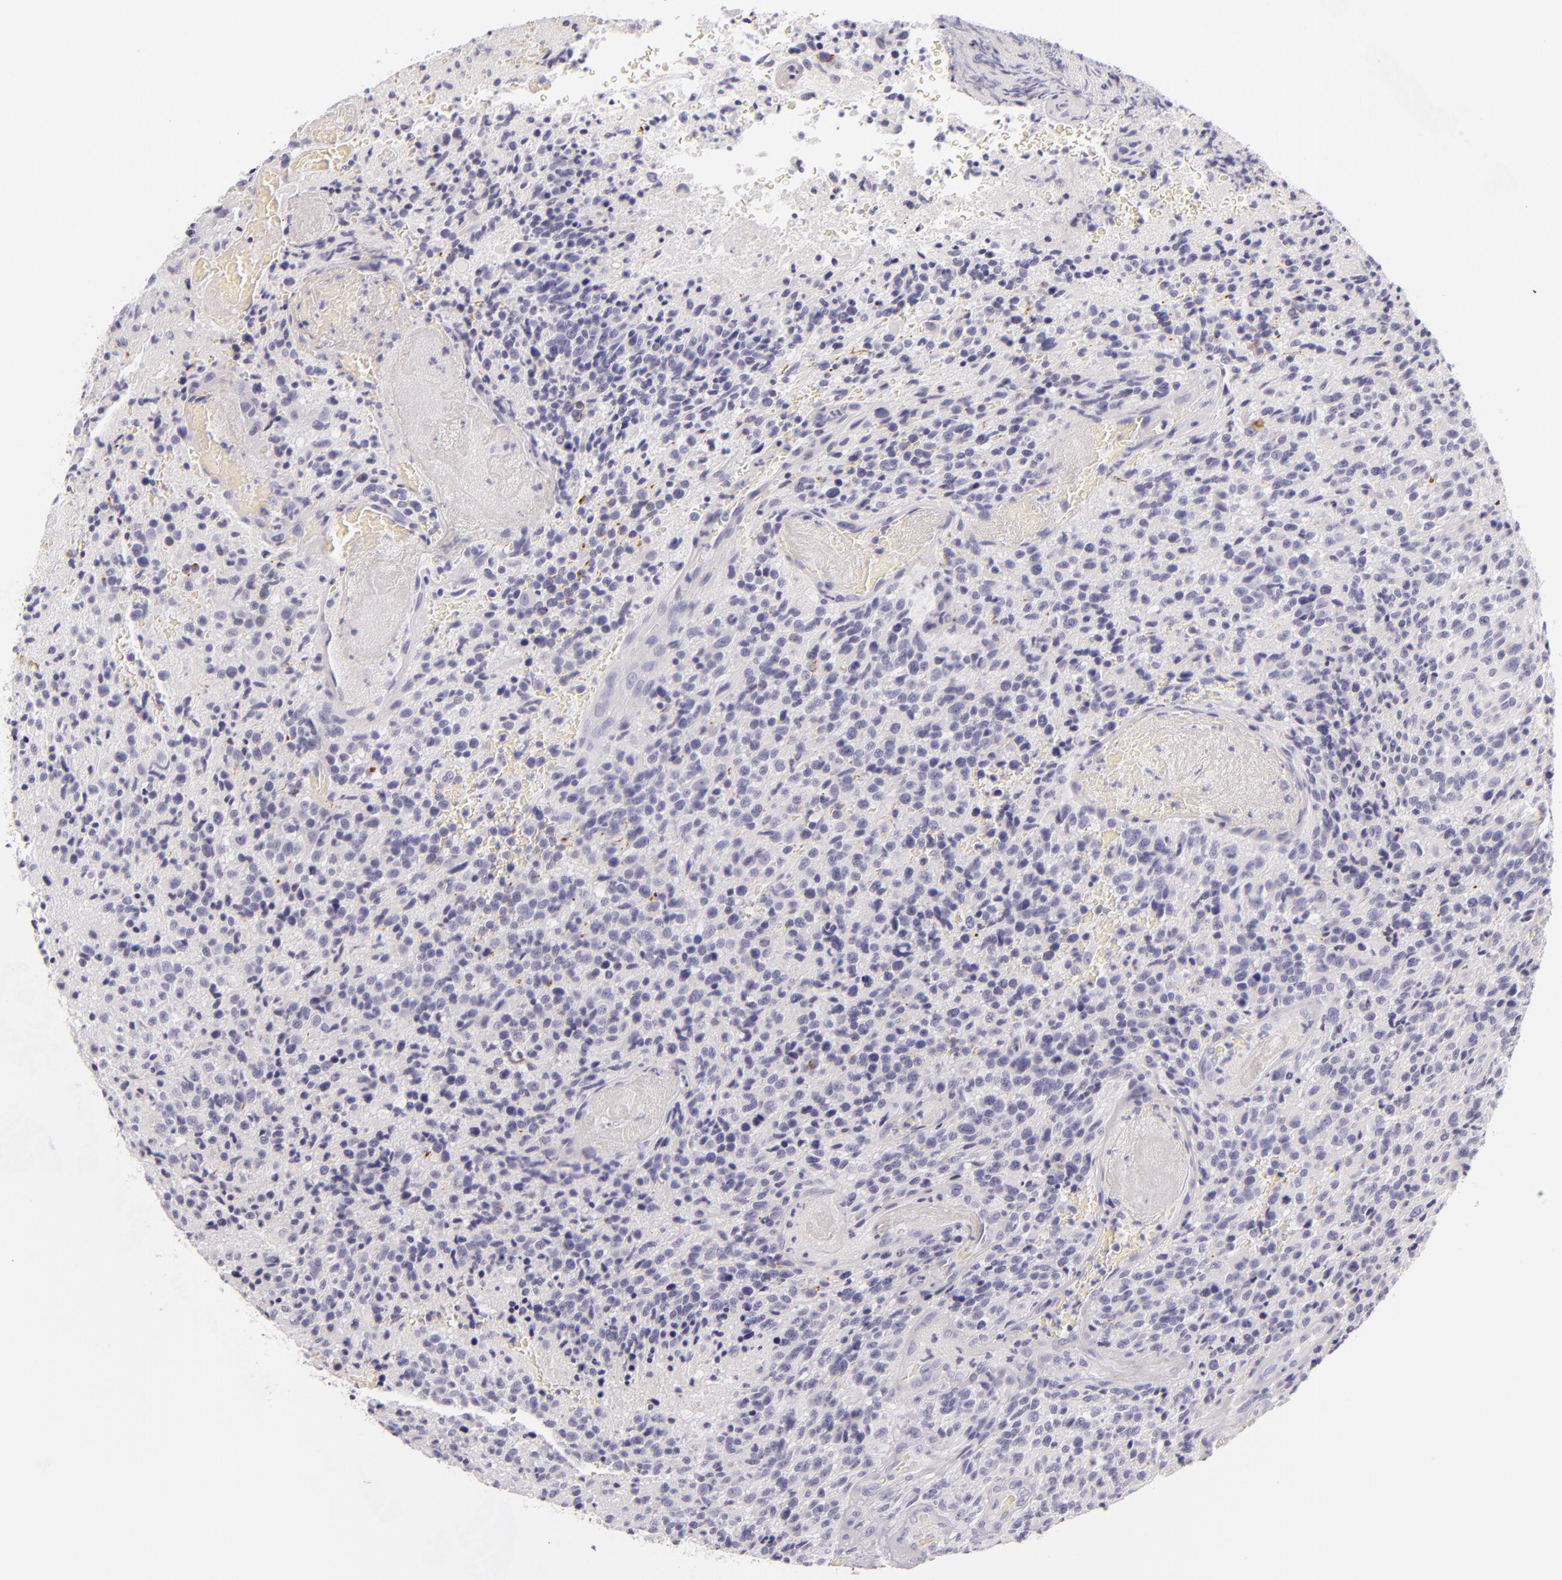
{"staining": {"intensity": "negative", "quantity": "none", "location": "none"}, "tissue": "glioma", "cell_type": "Tumor cells", "image_type": "cancer", "snomed": [{"axis": "morphology", "description": "Glioma, malignant, High grade"}, {"axis": "topography", "description": "Brain"}], "caption": "There is no significant positivity in tumor cells of glioma.", "gene": "INA", "patient": {"sex": "male", "age": 36}}